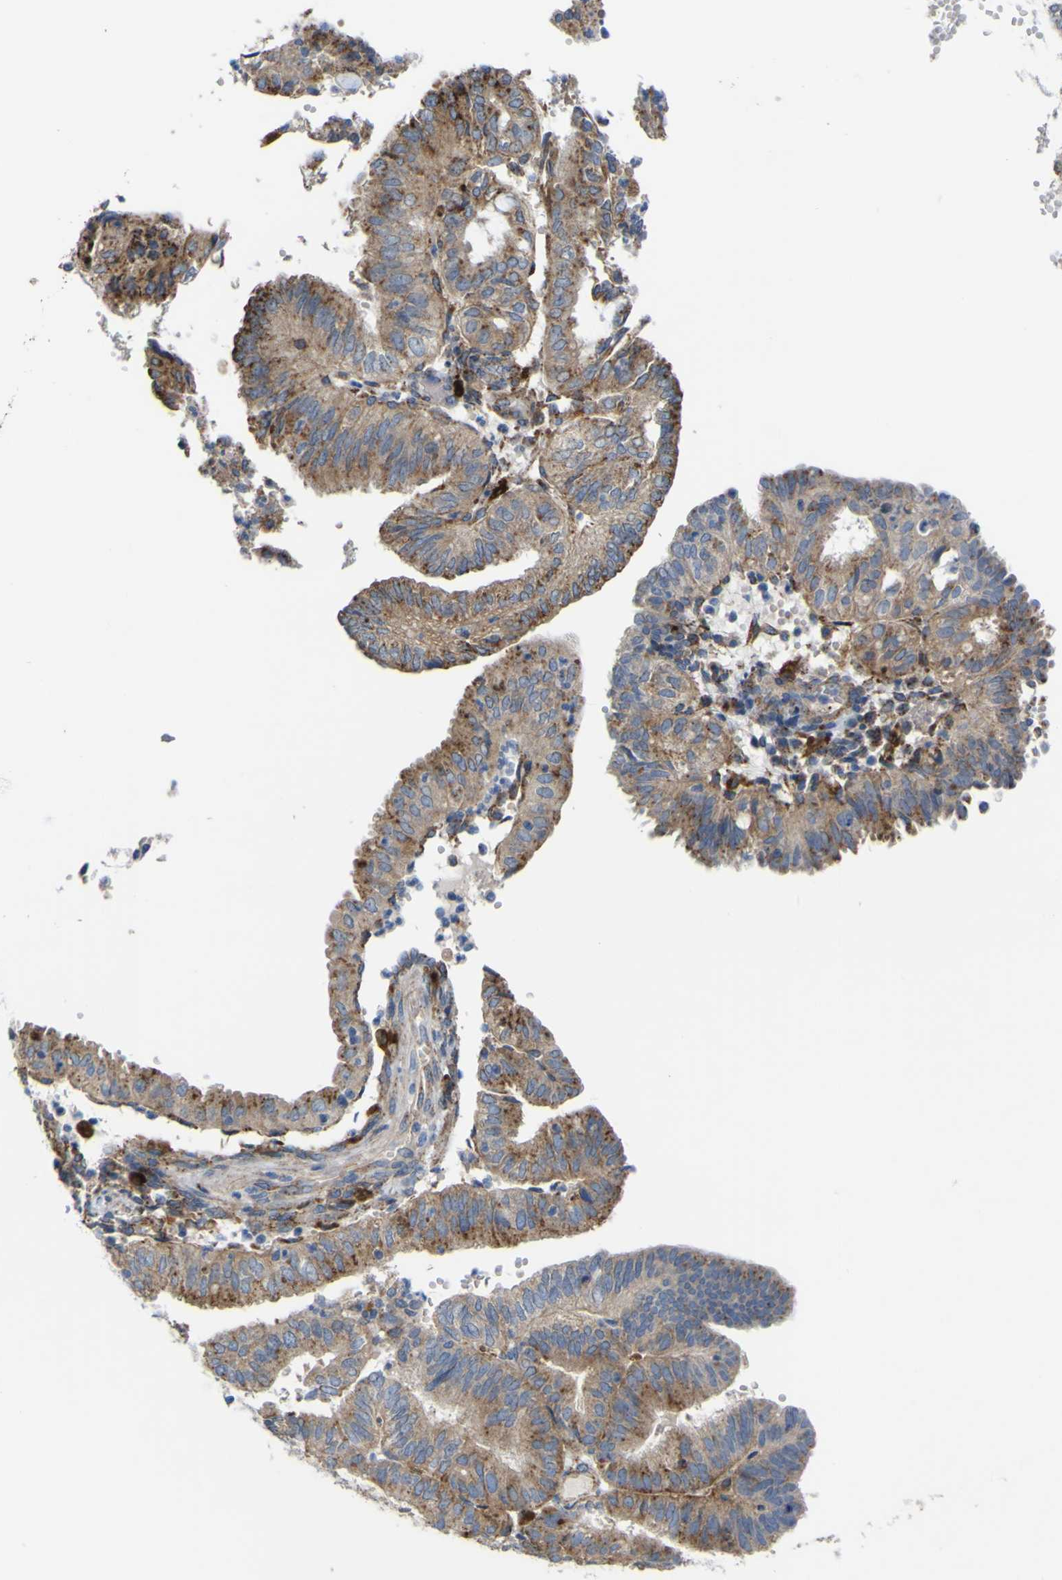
{"staining": {"intensity": "moderate", "quantity": ">75%", "location": "cytoplasmic/membranous"}, "tissue": "endometrial cancer", "cell_type": "Tumor cells", "image_type": "cancer", "snomed": [{"axis": "morphology", "description": "Adenocarcinoma, NOS"}, {"axis": "topography", "description": "Uterus"}], "caption": "DAB (3,3'-diaminobenzidine) immunohistochemical staining of endometrial cancer (adenocarcinoma) shows moderate cytoplasmic/membranous protein expression in about >75% of tumor cells.", "gene": "PLD3", "patient": {"sex": "female", "age": 60}}